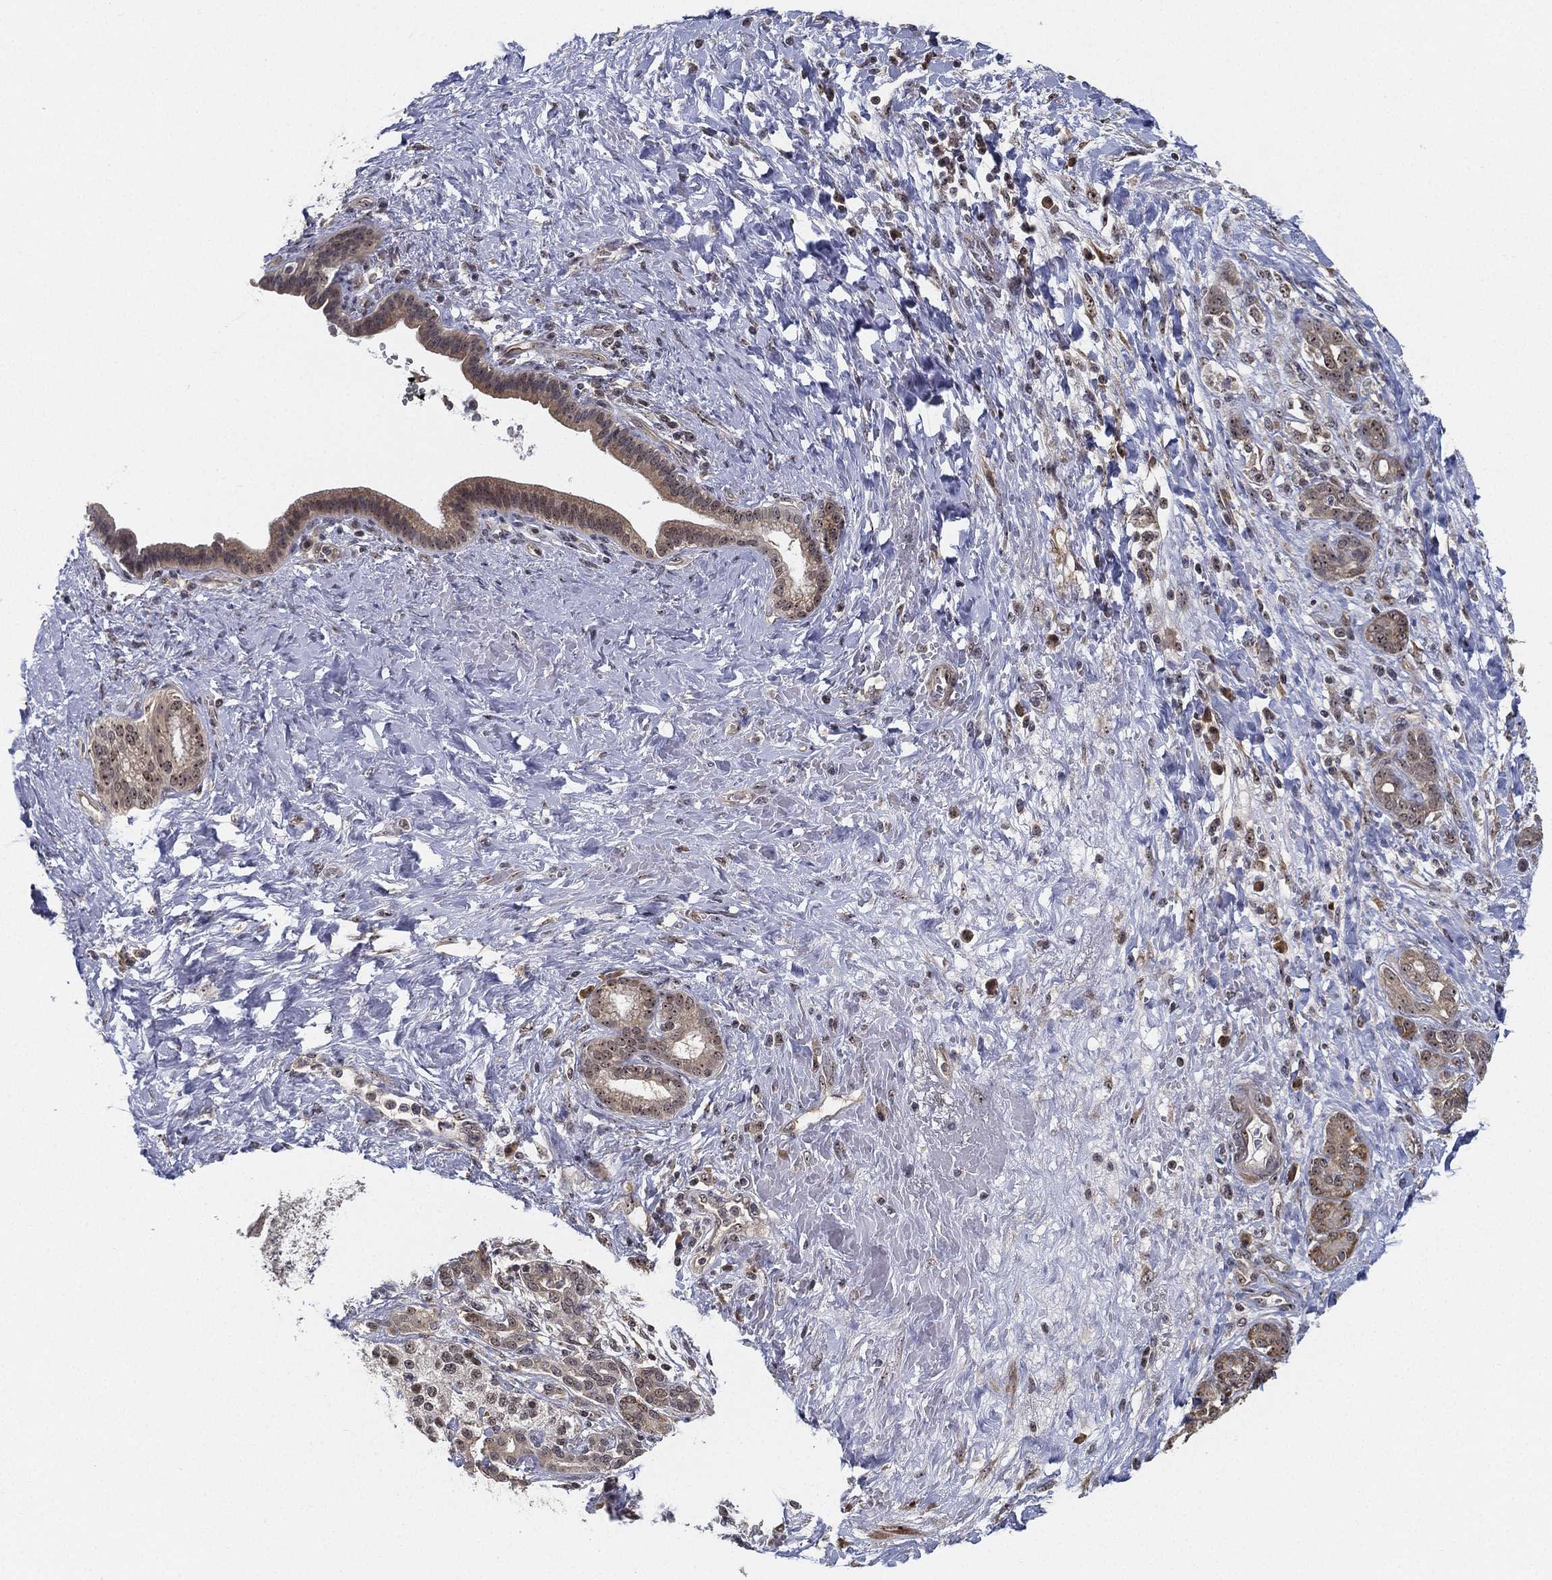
{"staining": {"intensity": "weak", "quantity": ">75%", "location": "nuclear"}, "tissue": "pancreatic cancer", "cell_type": "Tumor cells", "image_type": "cancer", "snomed": [{"axis": "morphology", "description": "Adenocarcinoma, NOS"}, {"axis": "topography", "description": "Pancreas"}], "caption": "Weak nuclear protein staining is seen in about >75% of tumor cells in adenocarcinoma (pancreatic). Using DAB (brown) and hematoxylin (blue) stains, captured at high magnification using brightfield microscopy.", "gene": "PPP1R16B", "patient": {"sex": "male", "age": 44}}